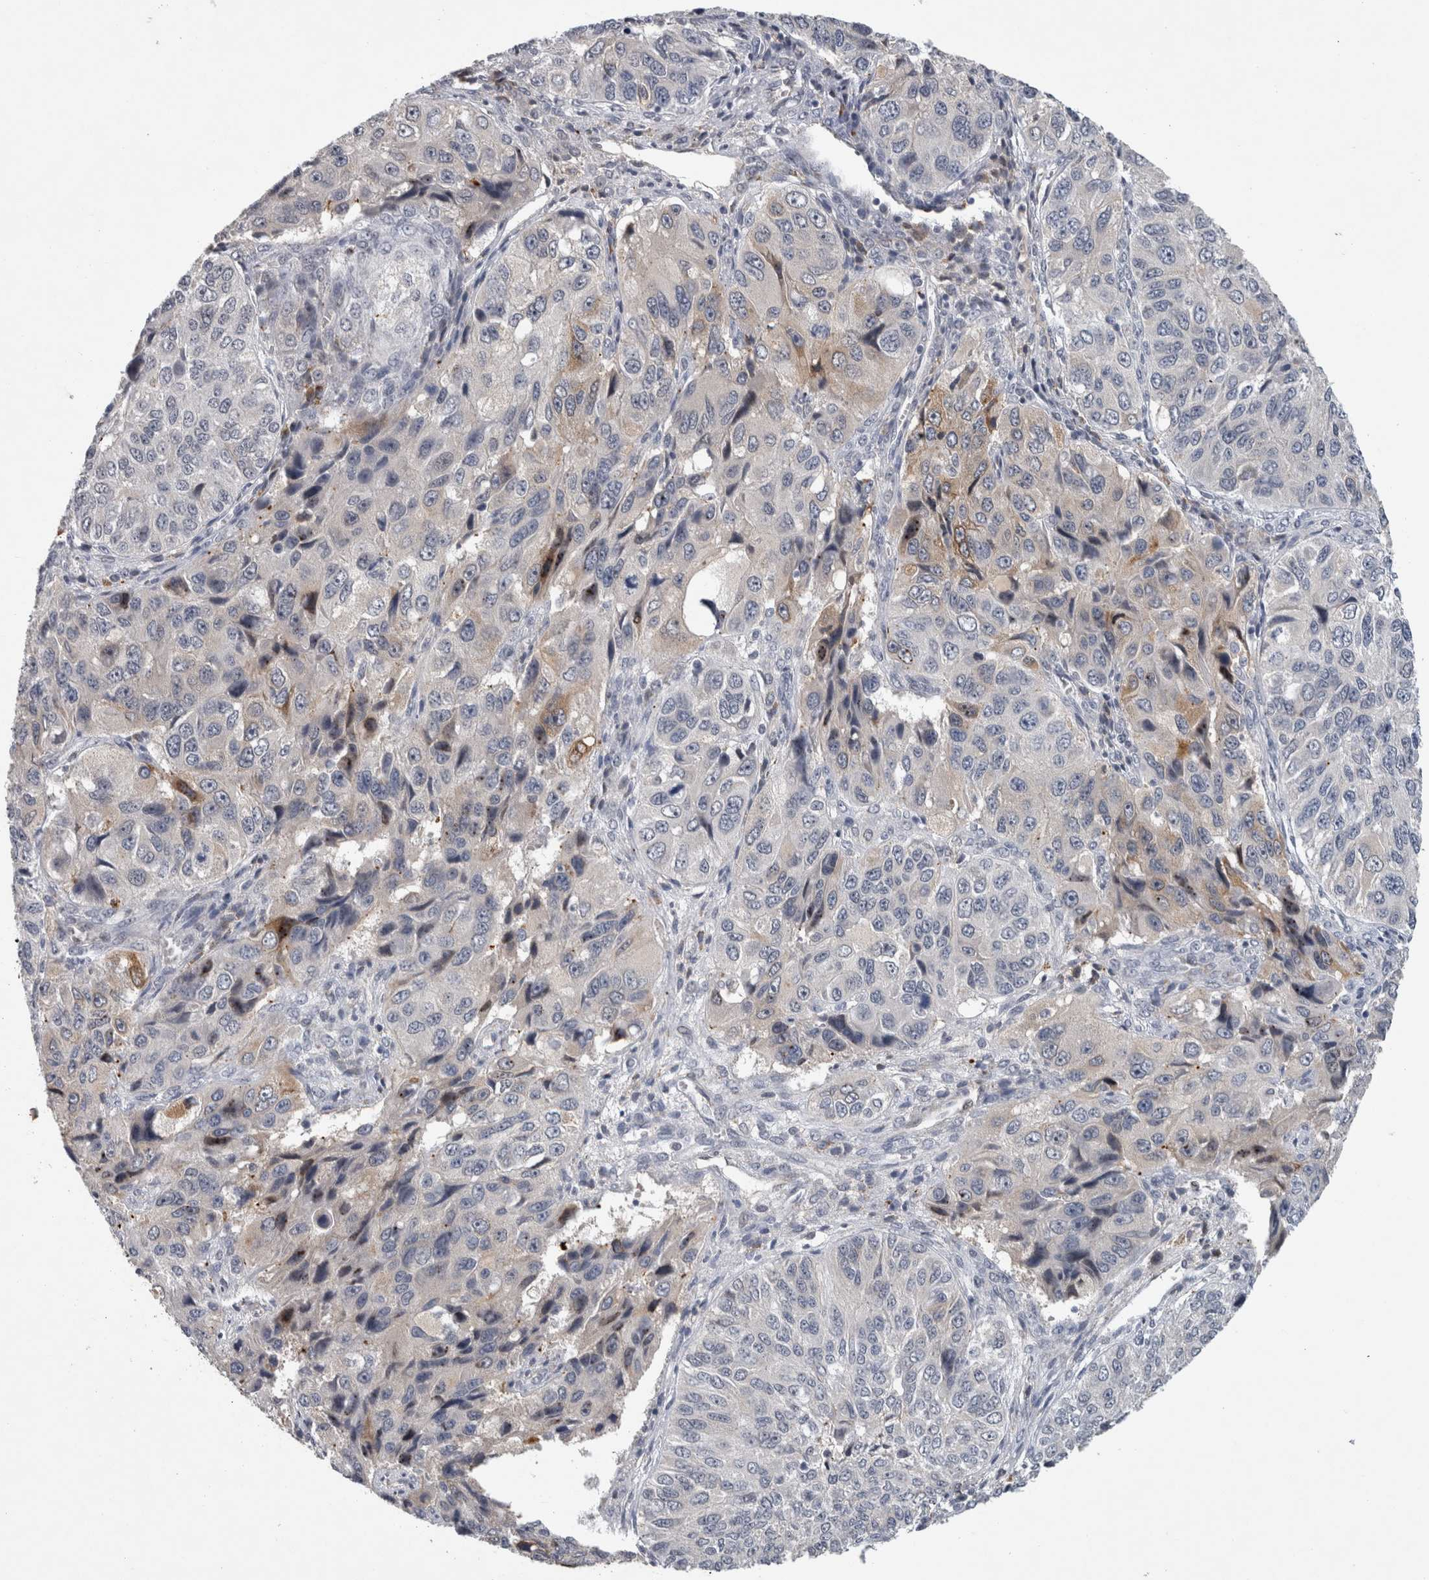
{"staining": {"intensity": "moderate", "quantity": "<25%", "location": "cytoplasmic/membranous,nuclear"}, "tissue": "ovarian cancer", "cell_type": "Tumor cells", "image_type": "cancer", "snomed": [{"axis": "morphology", "description": "Carcinoma, endometroid"}, {"axis": "topography", "description": "Ovary"}], "caption": "Protein staining of ovarian cancer tissue shows moderate cytoplasmic/membranous and nuclear positivity in approximately <25% of tumor cells. (DAB IHC, brown staining for protein, blue staining for nuclei).", "gene": "PRXL2A", "patient": {"sex": "female", "age": 51}}